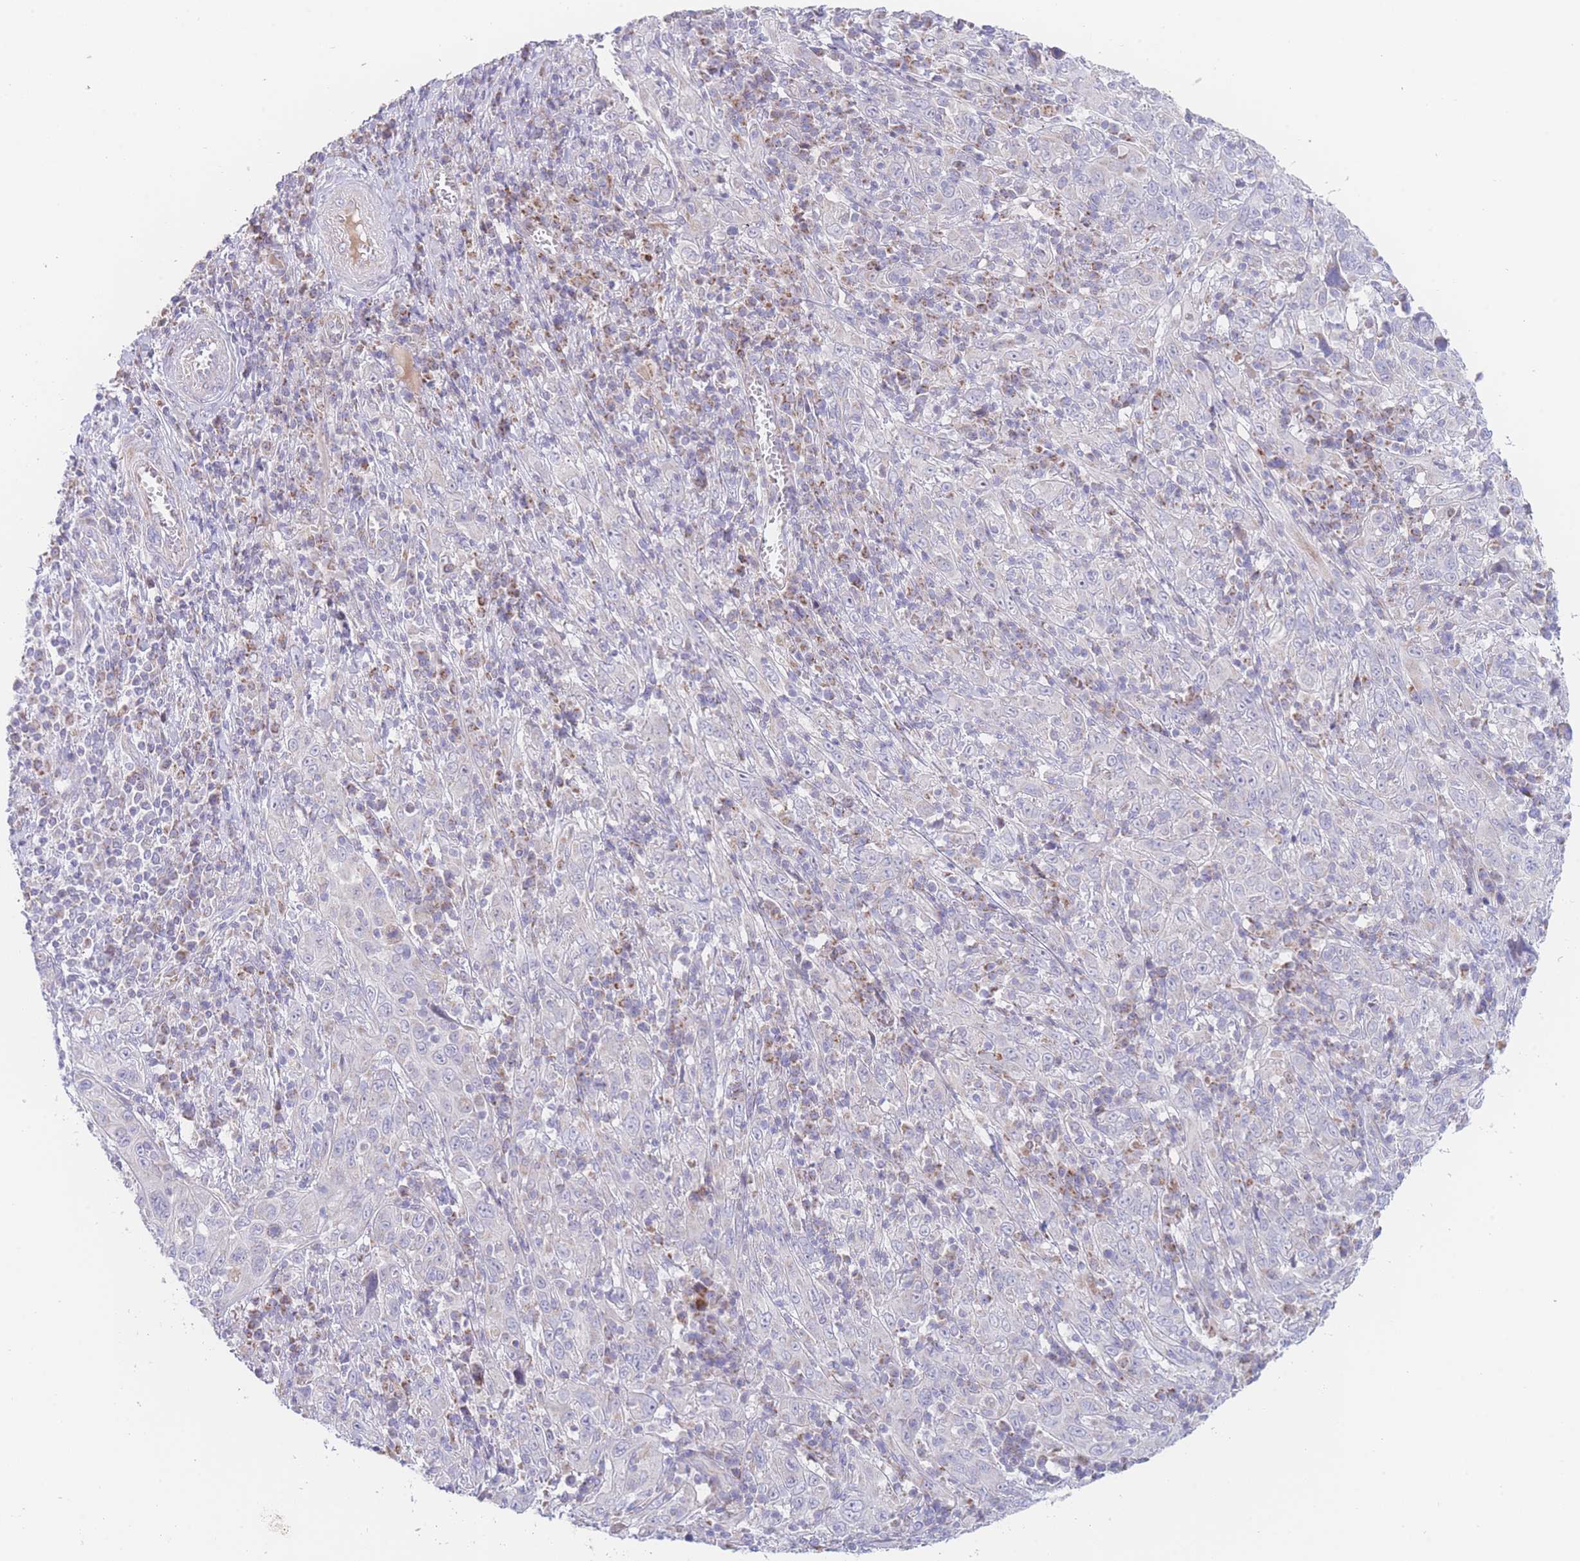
{"staining": {"intensity": "negative", "quantity": "none", "location": "none"}, "tissue": "cervical cancer", "cell_type": "Tumor cells", "image_type": "cancer", "snomed": [{"axis": "morphology", "description": "Squamous cell carcinoma, NOS"}, {"axis": "topography", "description": "Cervix"}], "caption": "IHC micrograph of squamous cell carcinoma (cervical) stained for a protein (brown), which exhibits no positivity in tumor cells. Nuclei are stained in blue.", "gene": "GPAM", "patient": {"sex": "female", "age": 46}}